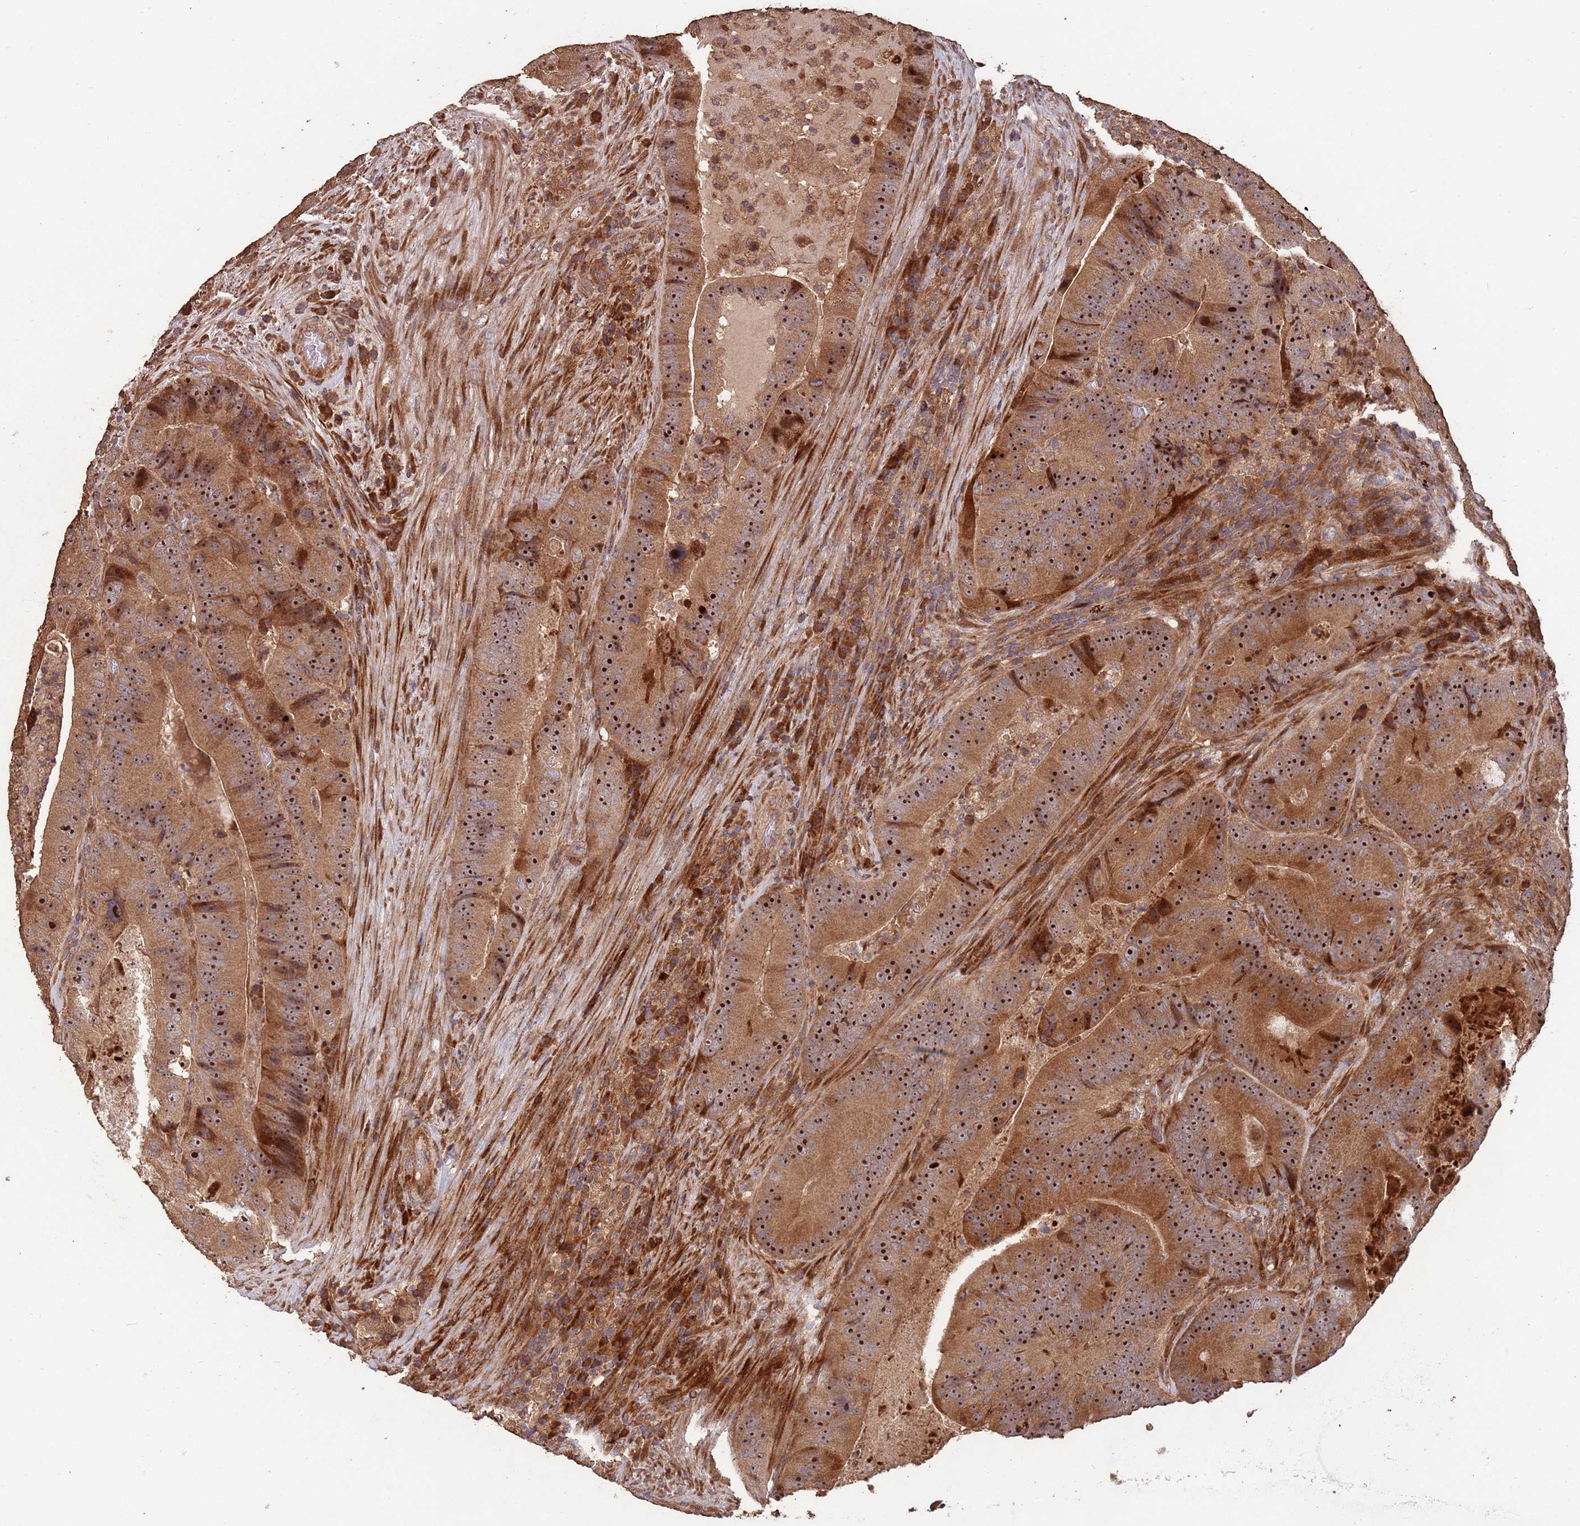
{"staining": {"intensity": "strong", "quantity": ">75%", "location": "cytoplasmic/membranous,nuclear"}, "tissue": "colorectal cancer", "cell_type": "Tumor cells", "image_type": "cancer", "snomed": [{"axis": "morphology", "description": "Adenocarcinoma, NOS"}, {"axis": "topography", "description": "Colon"}], "caption": "Protein staining demonstrates strong cytoplasmic/membranous and nuclear positivity in approximately >75% of tumor cells in colorectal cancer (adenocarcinoma).", "gene": "ZNF428", "patient": {"sex": "female", "age": 86}}